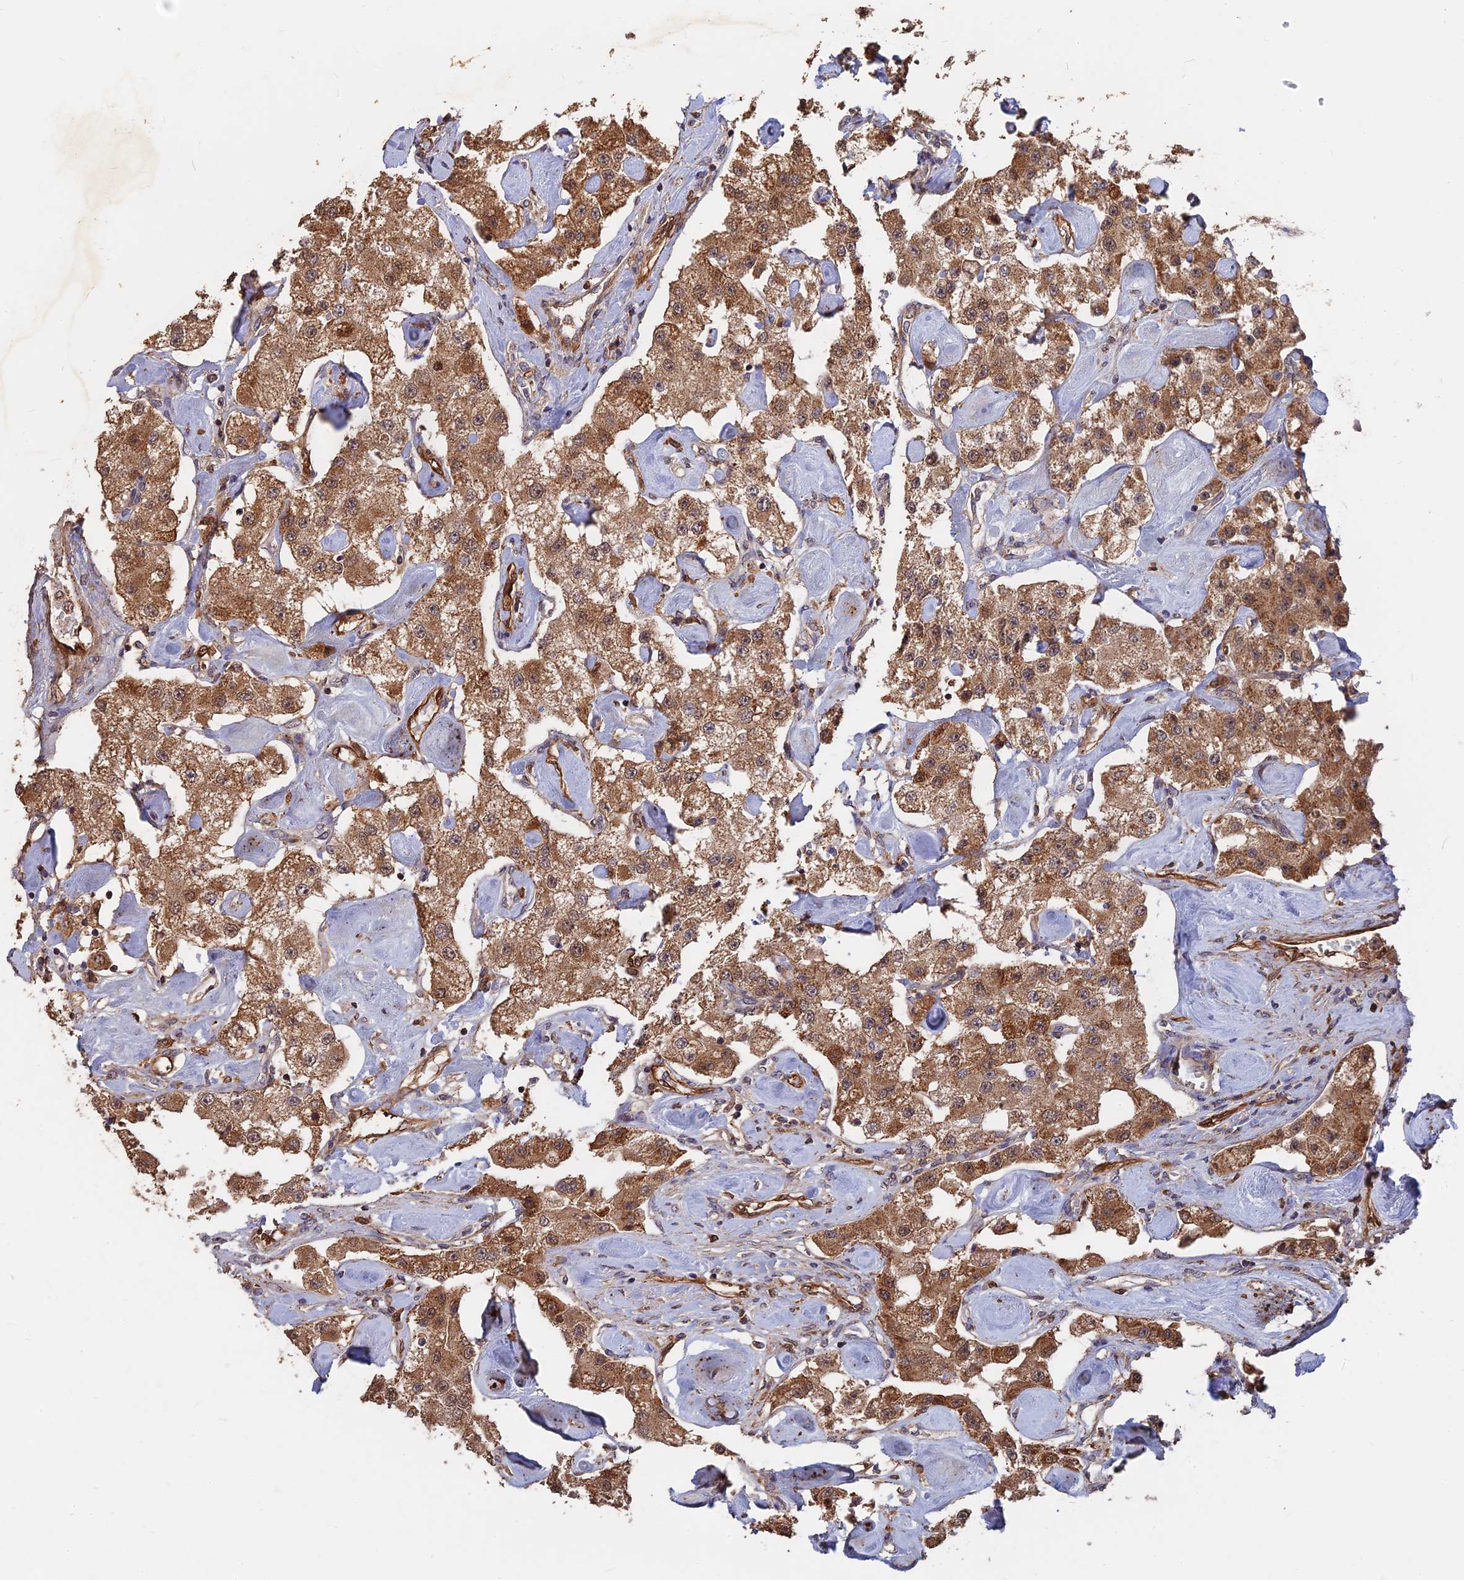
{"staining": {"intensity": "moderate", "quantity": ">75%", "location": "cytoplasmic/membranous"}, "tissue": "carcinoid", "cell_type": "Tumor cells", "image_type": "cancer", "snomed": [{"axis": "morphology", "description": "Carcinoid, malignant, NOS"}, {"axis": "topography", "description": "Pancreas"}], "caption": "Brown immunohistochemical staining in human carcinoid shows moderate cytoplasmic/membranous positivity in about >75% of tumor cells.", "gene": "SAC3D1", "patient": {"sex": "male", "age": 41}}